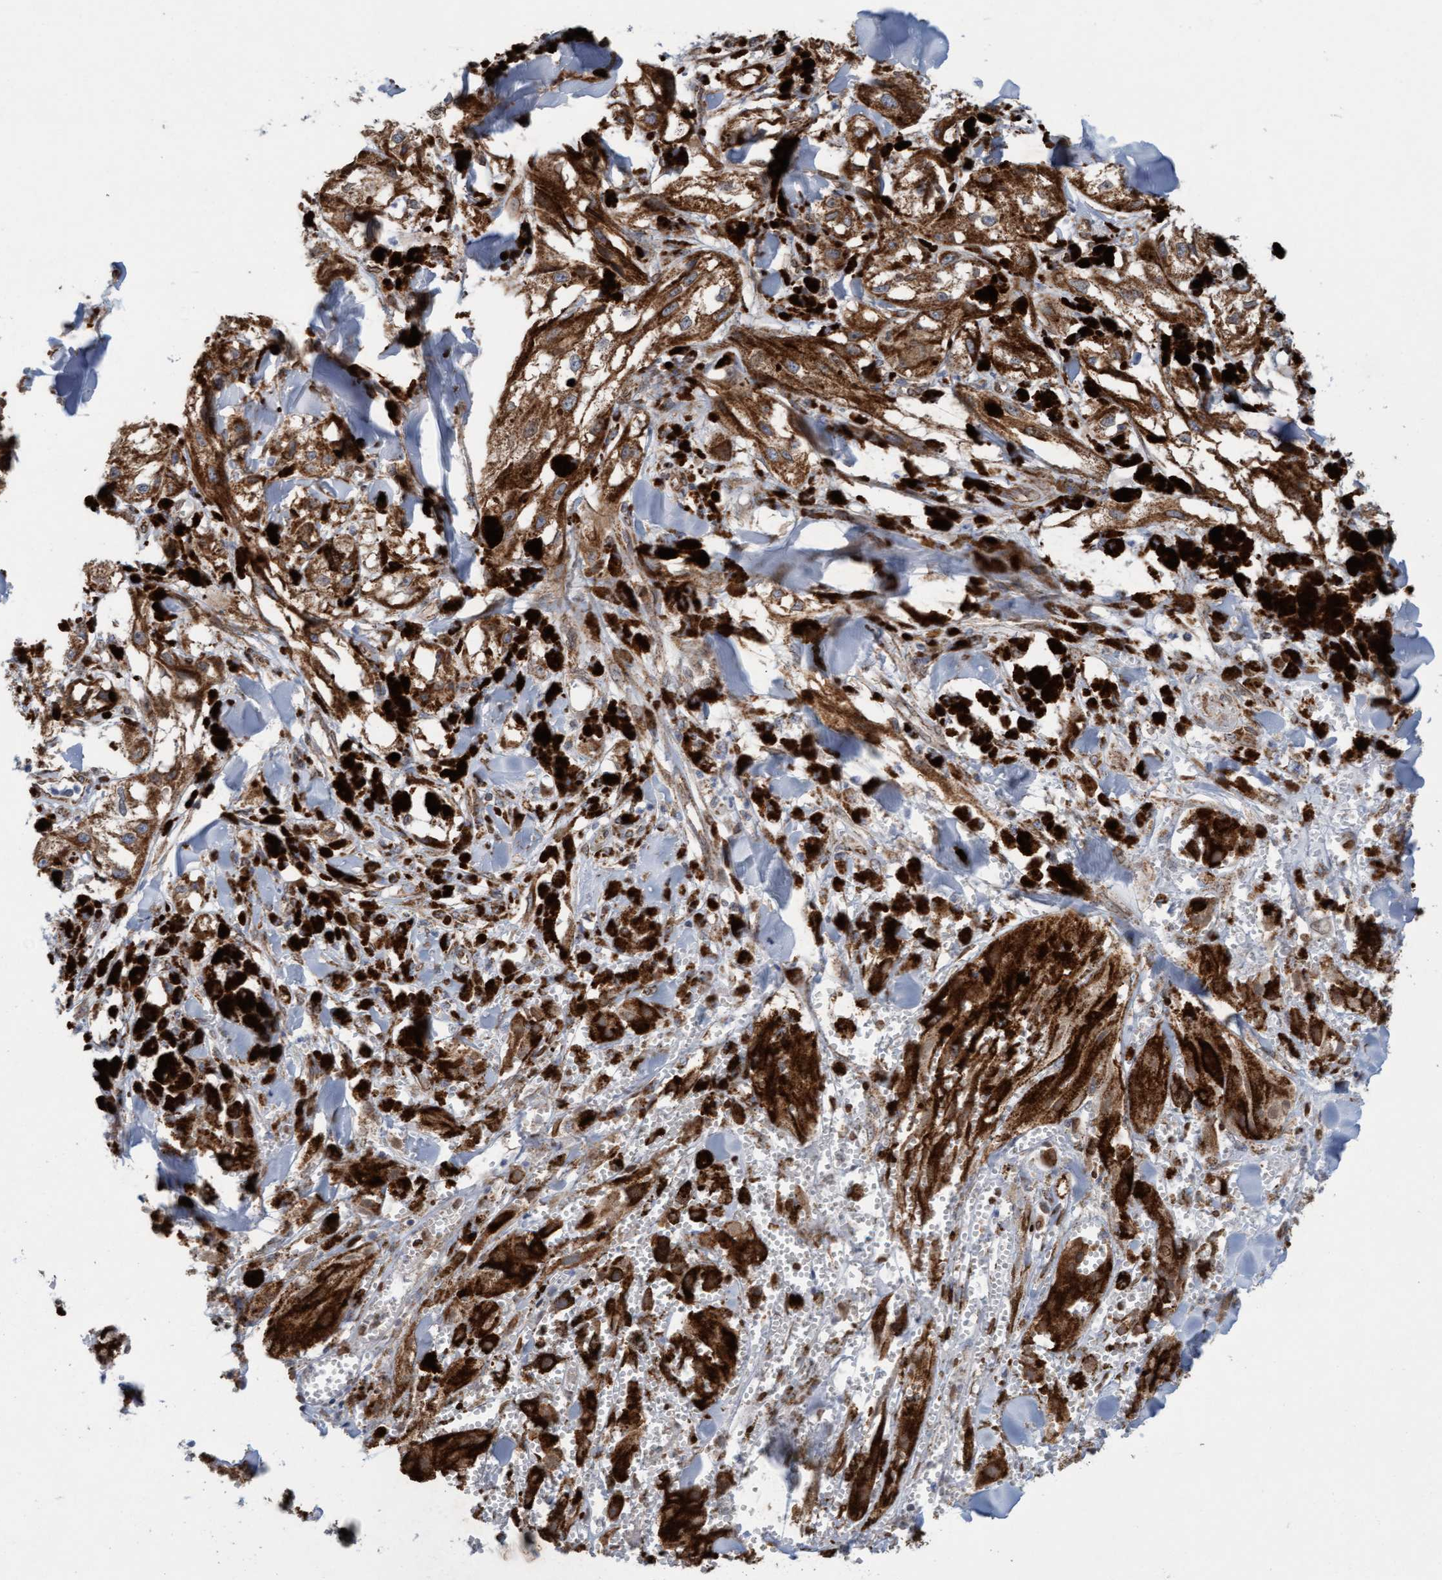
{"staining": {"intensity": "strong", "quantity": ">75%", "location": "cytoplasmic/membranous"}, "tissue": "melanoma", "cell_type": "Tumor cells", "image_type": "cancer", "snomed": [{"axis": "morphology", "description": "Malignant melanoma, NOS"}, {"axis": "topography", "description": "Skin"}], "caption": "A photomicrograph of melanoma stained for a protein reveals strong cytoplasmic/membranous brown staining in tumor cells.", "gene": "MRPS23", "patient": {"sex": "male", "age": 88}}